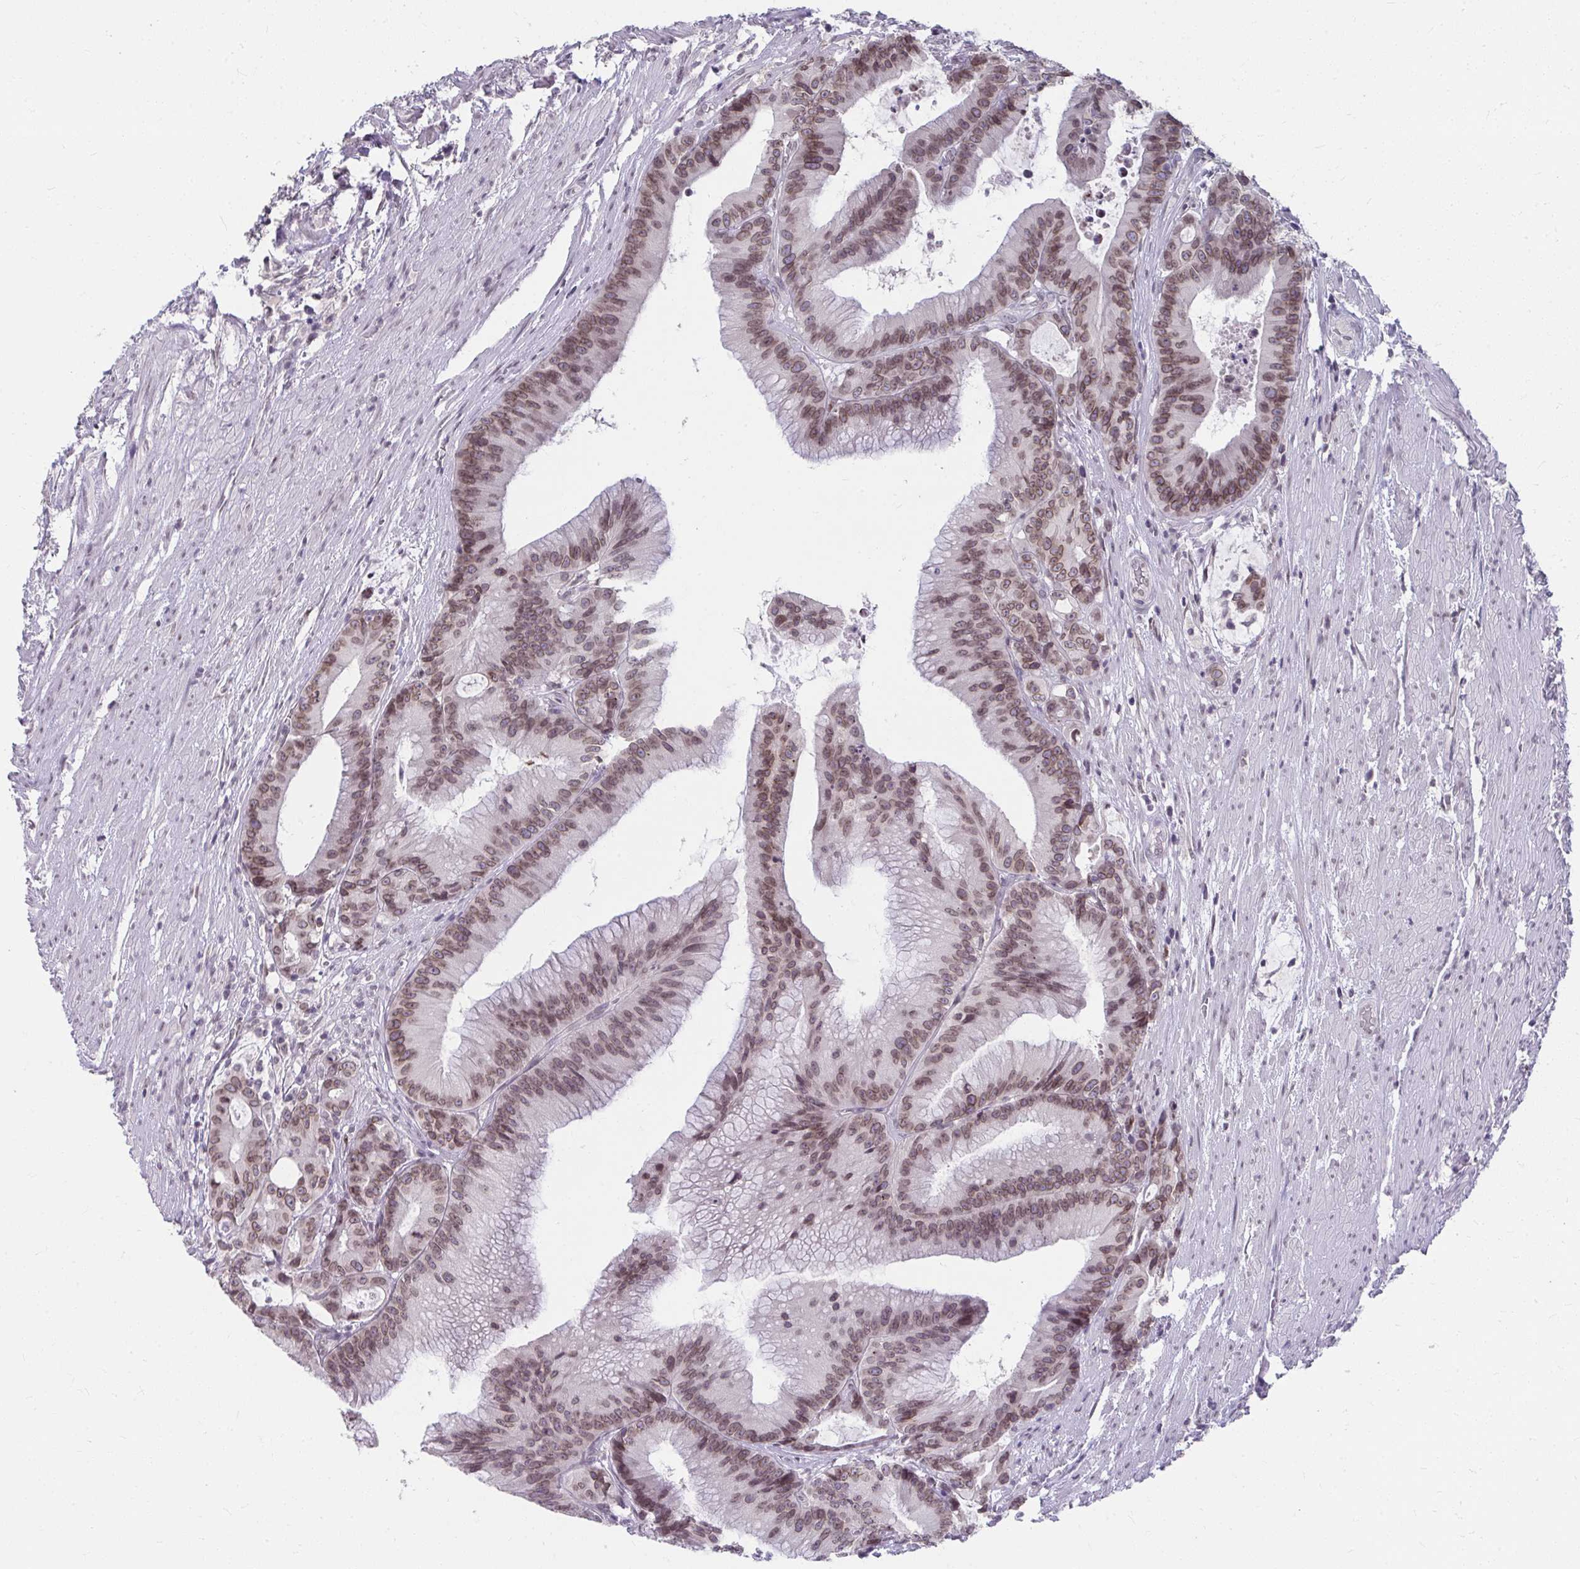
{"staining": {"intensity": "moderate", "quantity": ">75%", "location": "nuclear"}, "tissue": "colorectal cancer", "cell_type": "Tumor cells", "image_type": "cancer", "snomed": [{"axis": "morphology", "description": "Adenocarcinoma, NOS"}, {"axis": "topography", "description": "Colon"}], "caption": "IHC (DAB) staining of adenocarcinoma (colorectal) exhibits moderate nuclear protein expression in about >75% of tumor cells.", "gene": "NUP133", "patient": {"sex": "female", "age": 78}}